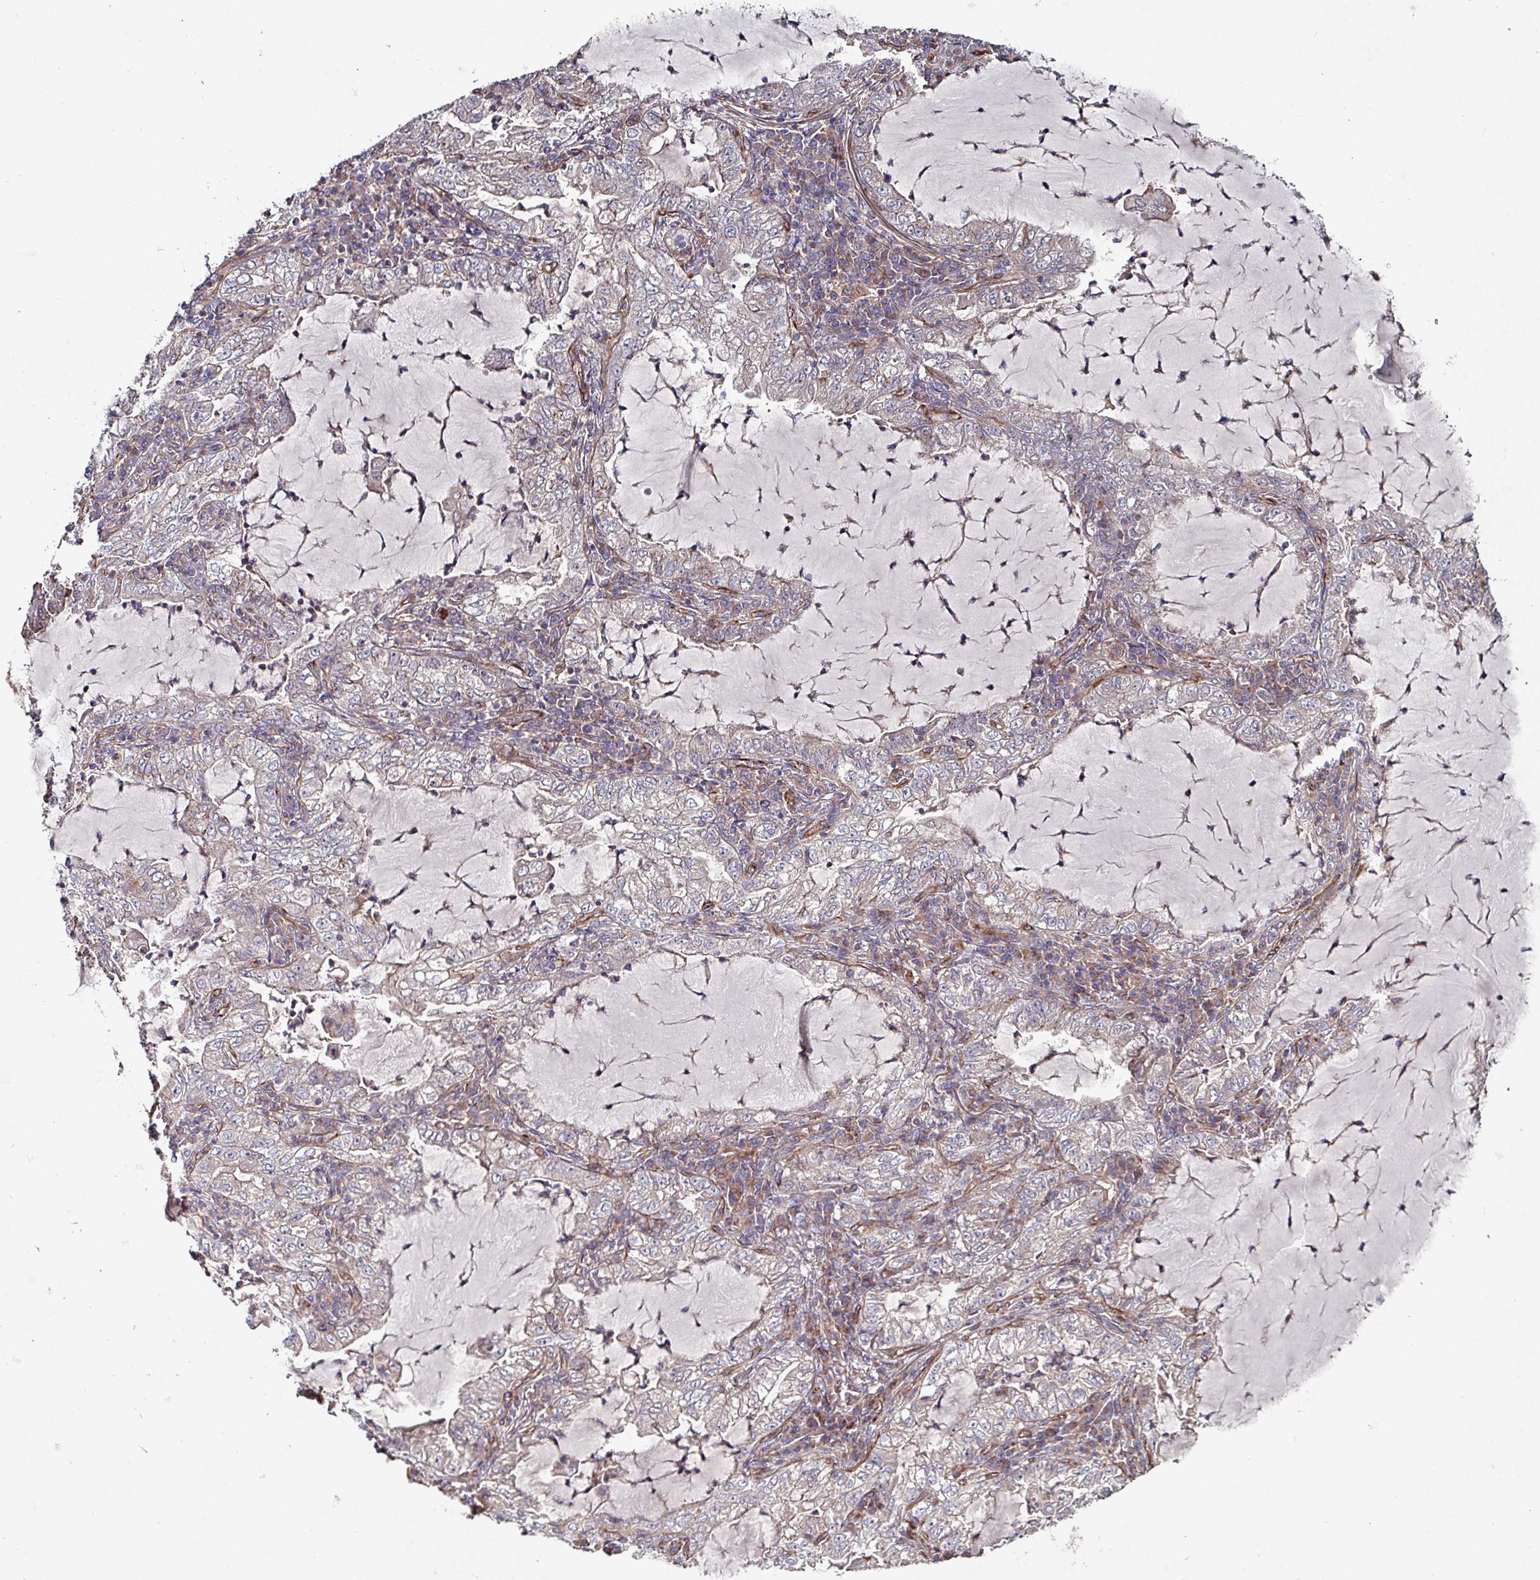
{"staining": {"intensity": "negative", "quantity": "none", "location": "none"}, "tissue": "lung cancer", "cell_type": "Tumor cells", "image_type": "cancer", "snomed": [{"axis": "morphology", "description": "Adenocarcinoma, NOS"}, {"axis": "topography", "description": "Lung"}], "caption": "The image displays no significant expression in tumor cells of lung cancer (adenocarcinoma).", "gene": "ANO10", "patient": {"sex": "female", "age": 73}}